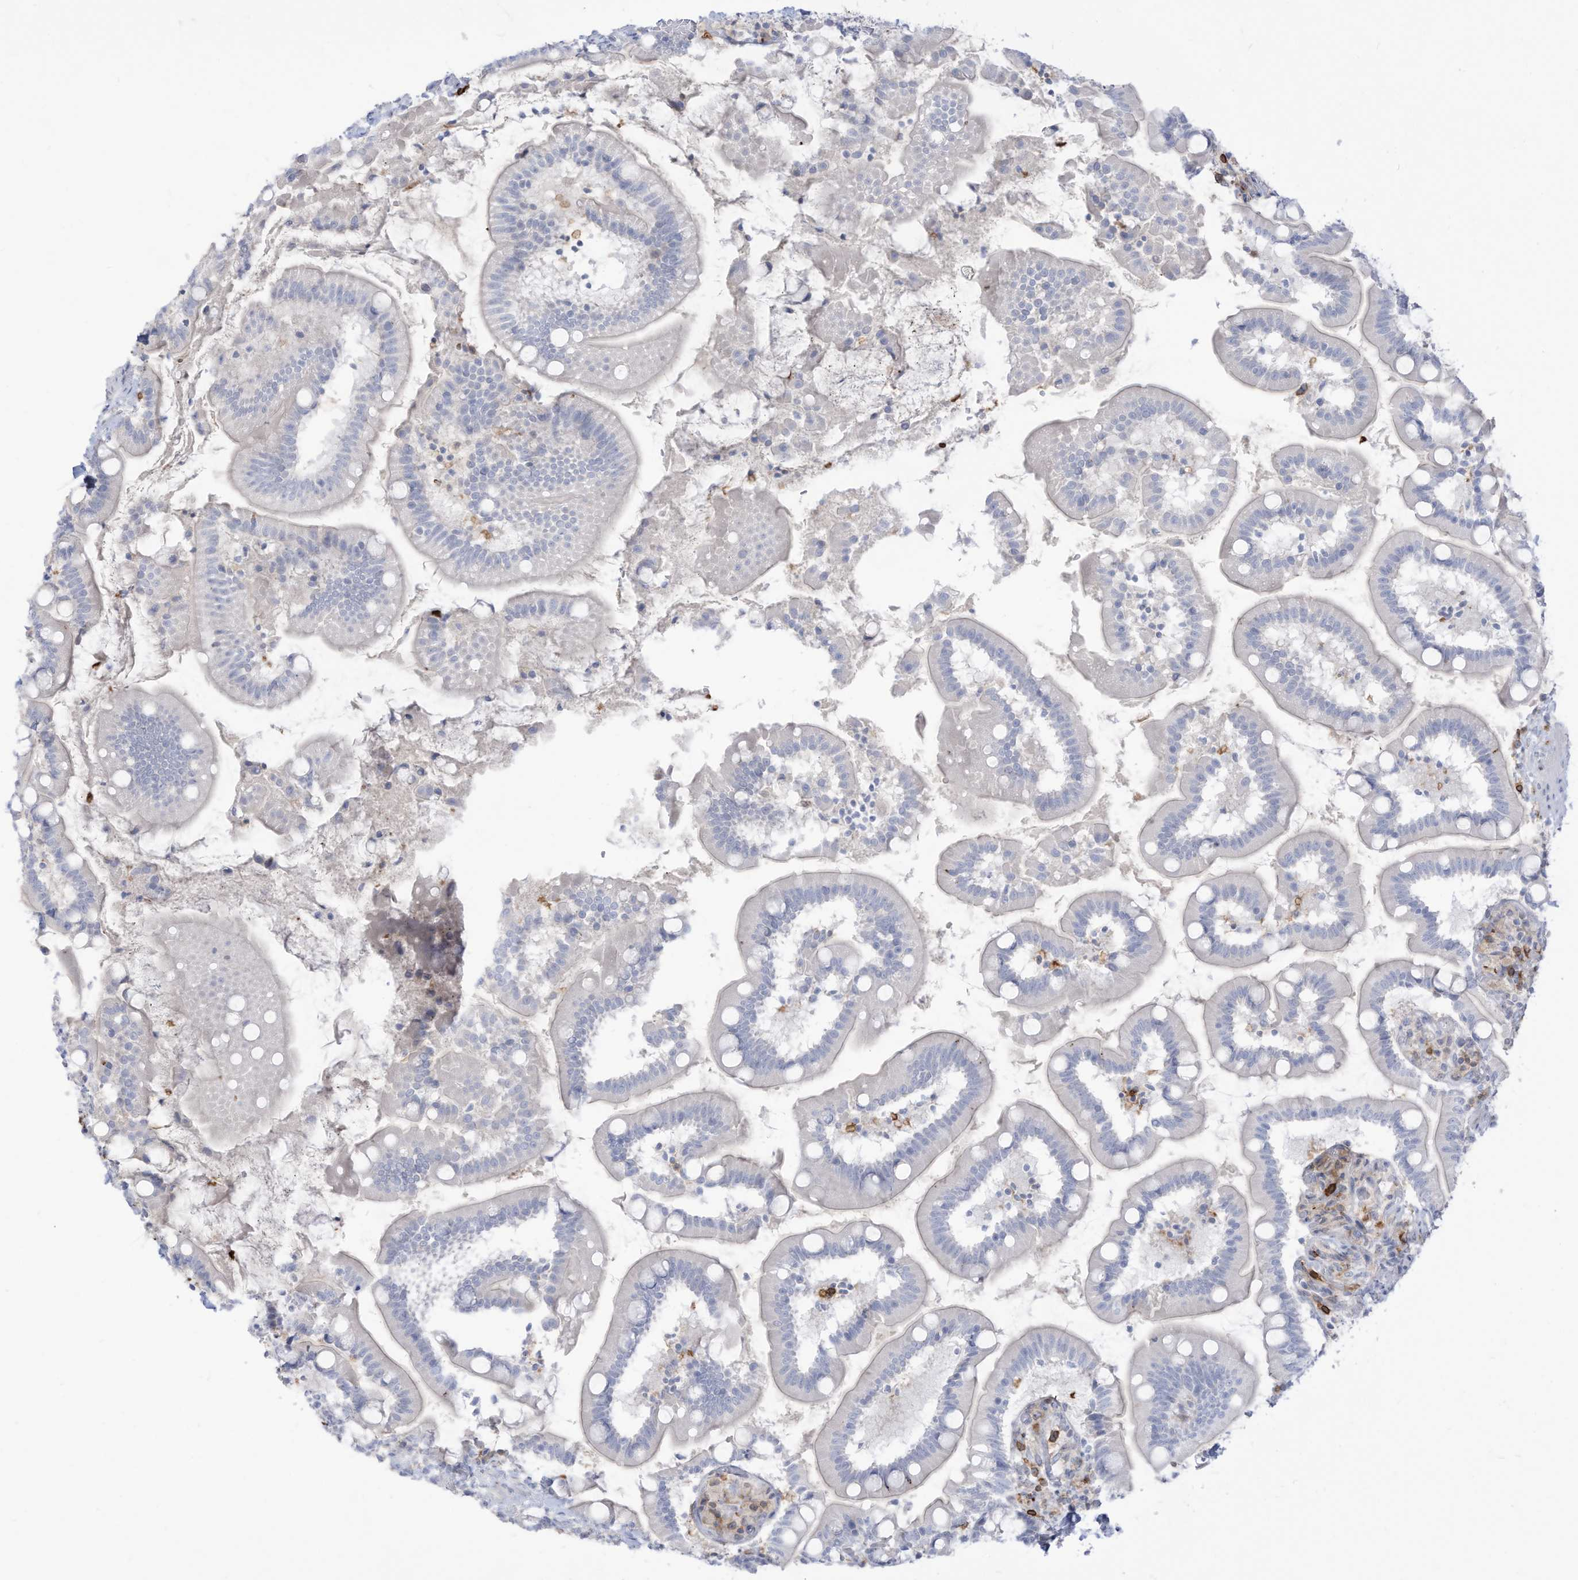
{"staining": {"intensity": "negative", "quantity": "none", "location": "none"}, "tissue": "small intestine", "cell_type": "Glandular cells", "image_type": "normal", "snomed": [{"axis": "morphology", "description": "Normal tissue, NOS"}, {"axis": "topography", "description": "Small intestine"}], "caption": "Immunohistochemistry micrograph of benign human small intestine stained for a protein (brown), which exhibits no staining in glandular cells.", "gene": "NOTO", "patient": {"sex": "female", "age": 64}}